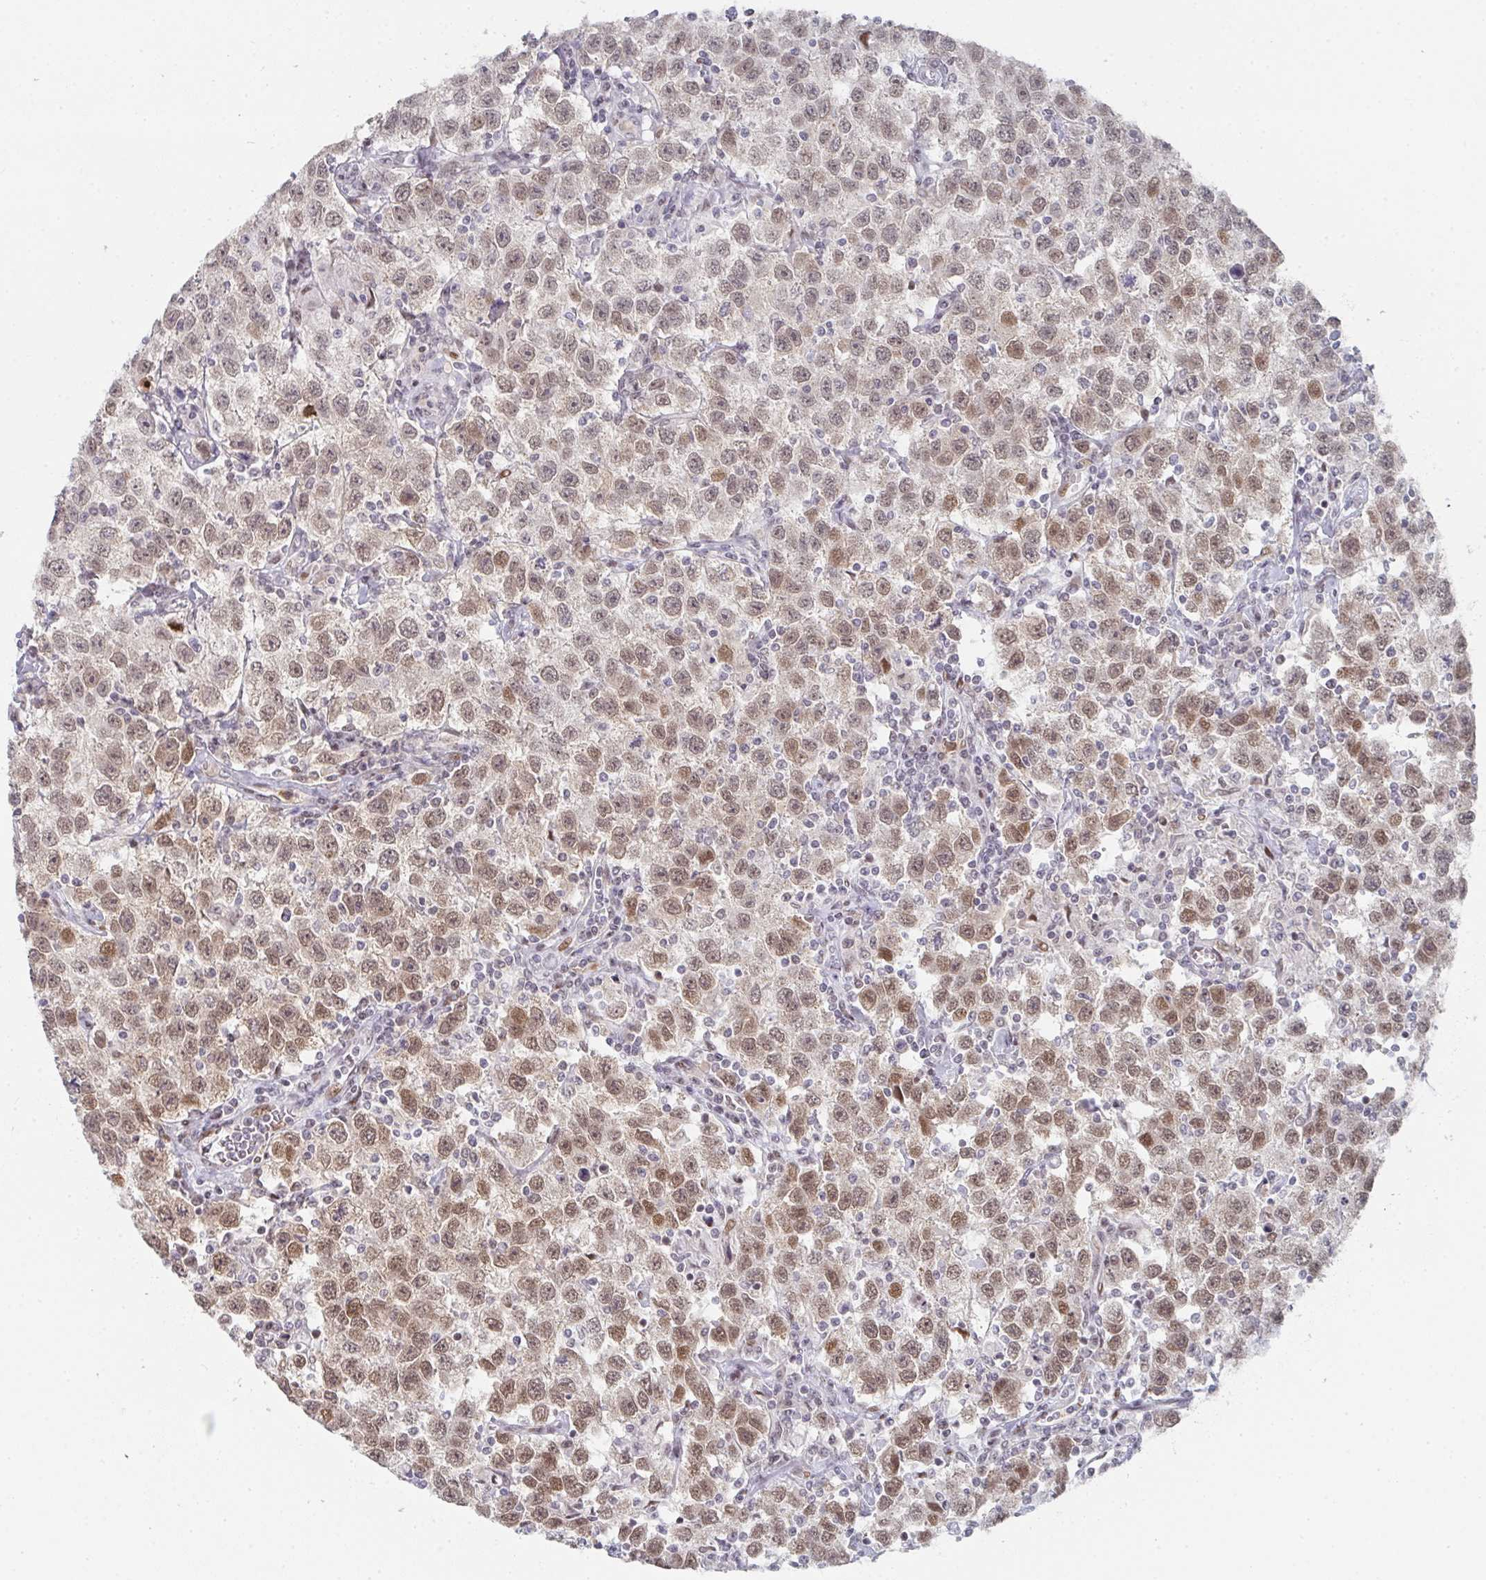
{"staining": {"intensity": "weak", "quantity": ">75%", "location": "nuclear"}, "tissue": "testis cancer", "cell_type": "Tumor cells", "image_type": "cancer", "snomed": [{"axis": "morphology", "description": "Seminoma, NOS"}, {"axis": "topography", "description": "Testis"}], "caption": "This image shows immunohistochemistry staining of testis cancer, with low weak nuclear positivity in approximately >75% of tumor cells.", "gene": "LIN54", "patient": {"sex": "male", "age": 41}}